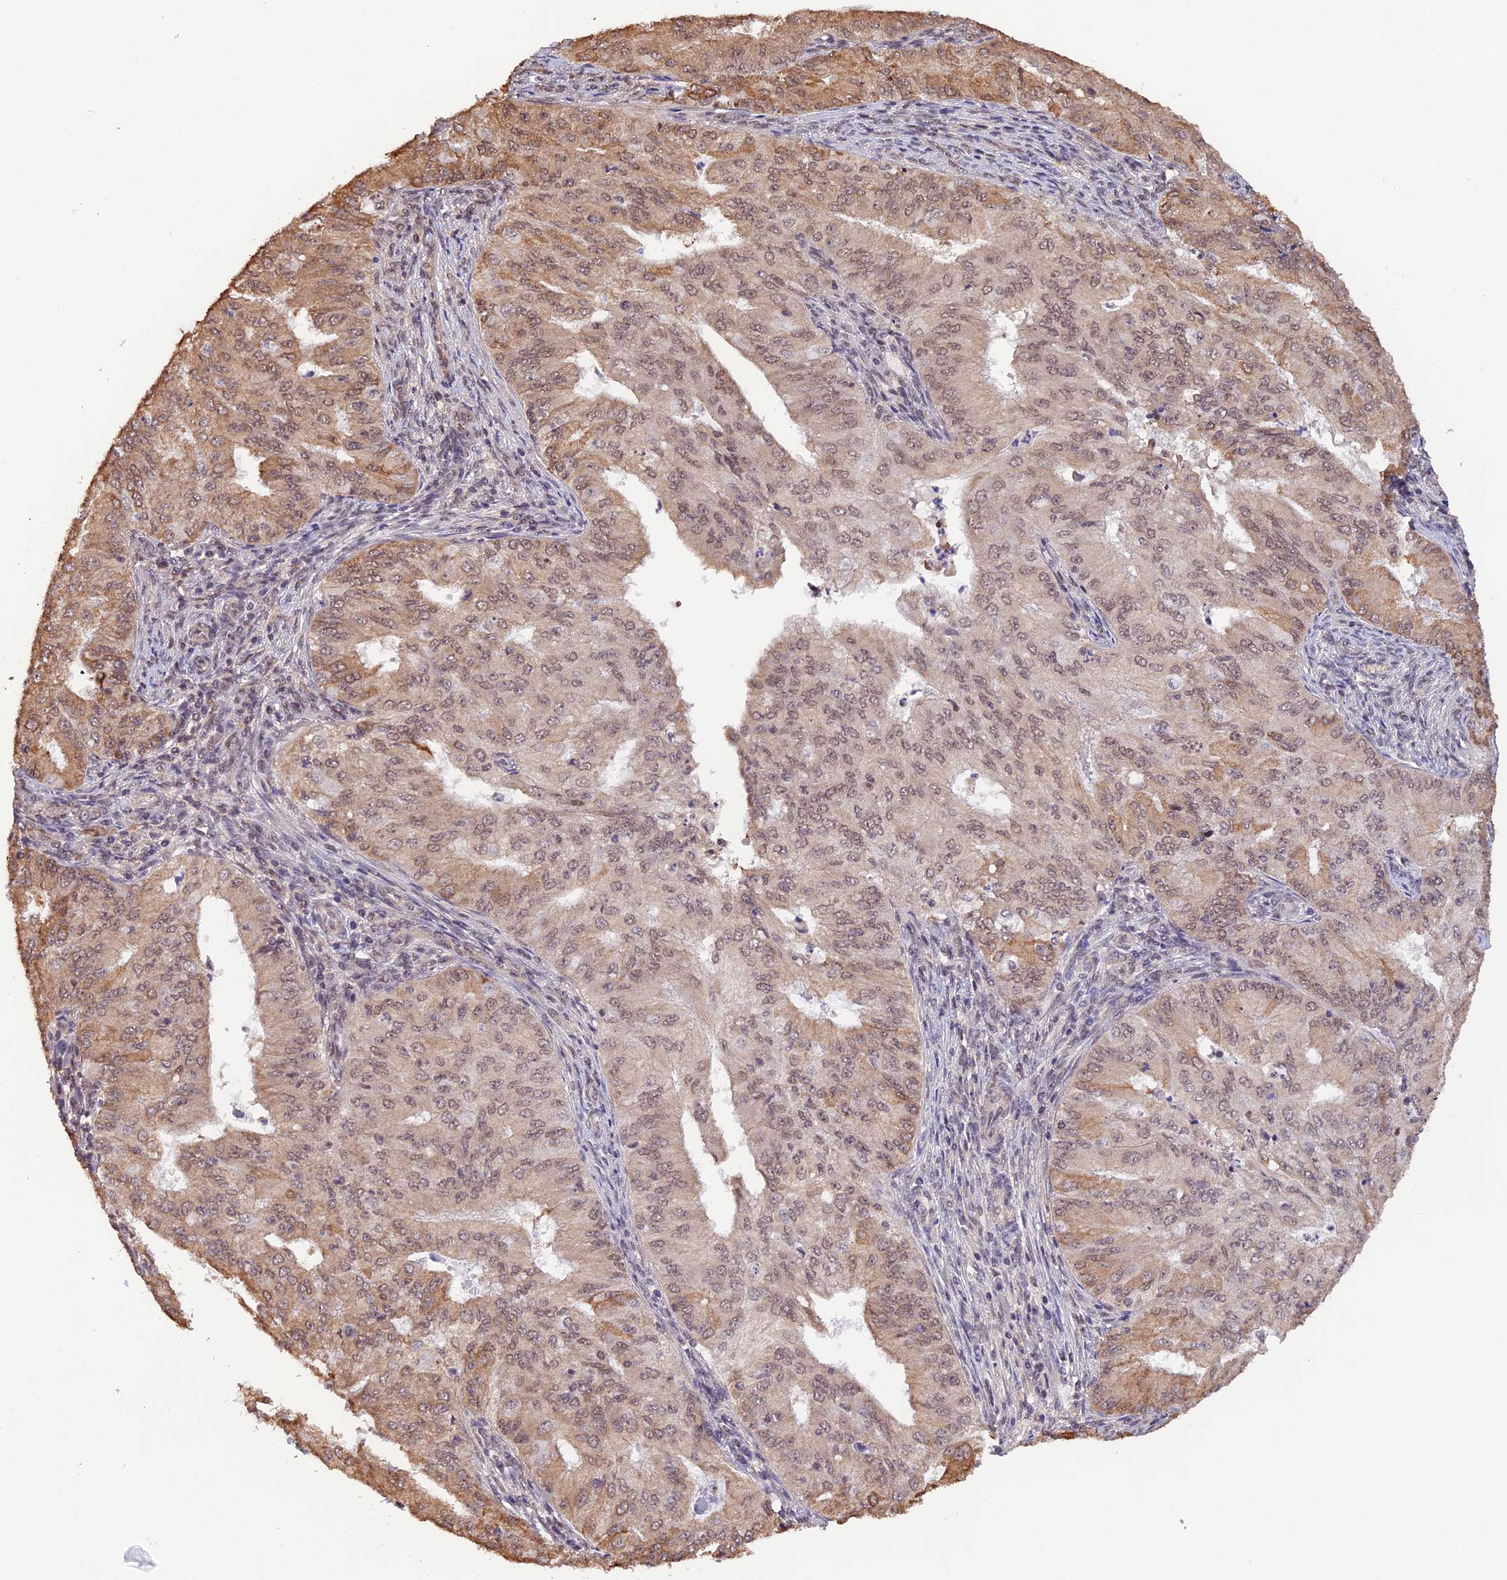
{"staining": {"intensity": "moderate", "quantity": "25%-75%", "location": "cytoplasmic/membranous,nuclear"}, "tissue": "endometrial cancer", "cell_type": "Tumor cells", "image_type": "cancer", "snomed": [{"axis": "morphology", "description": "Adenocarcinoma, NOS"}, {"axis": "topography", "description": "Endometrium"}], "caption": "High-power microscopy captured an immunohistochemistry (IHC) micrograph of endometrial adenocarcinoma, revealing moderate cytoplasmic/membranous and nuclear staining in about 25%-75% of tumor cells.", "gene": "ZC3H4", "patient": {"sex": "female", "age": 50}}